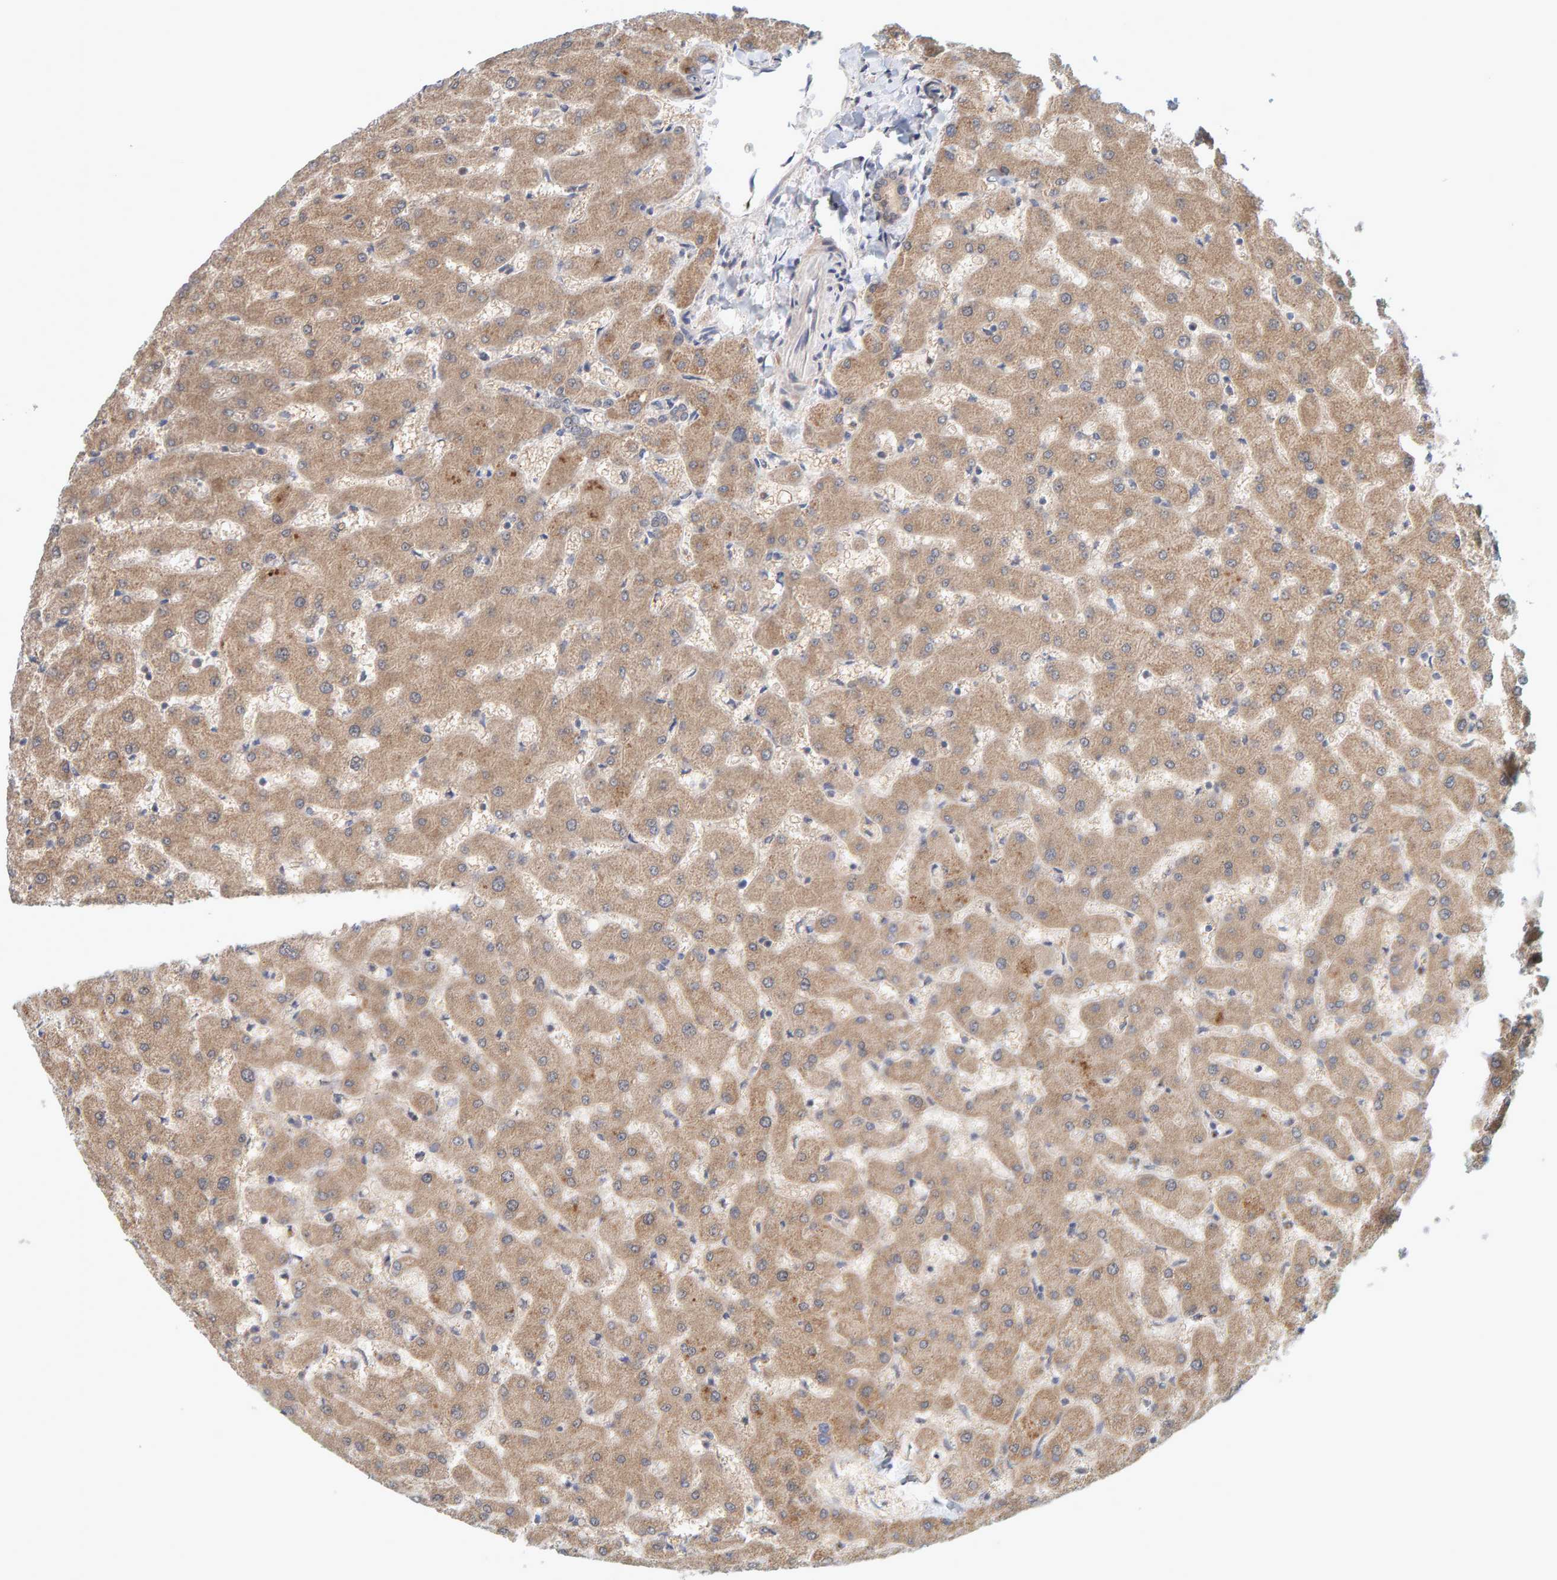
{"staining": {"intensity": "weak", "quantity": "25%-75%", "location": "cytoplasmic/membranous"}, "tissue": "liver", "cell_type": "Cholangiocytes", "image_type": "normal", "snomed": [{"axis": "morphology", "description": "Normal tissue, NOS"}, {"axis": "topography", "description": "Liver"}], "caption": "The micrograph exhibits a brown stain indicating the presence of a protein in the cytoplasmic/membranous of cholangiocytes in liver. Using DAB (brown) and hematoxylin (blue) stains, captured at high magnification using brightfield microscopy.", "gene": "TATDN1", "patient": {"sex": "female", "age": 63}}